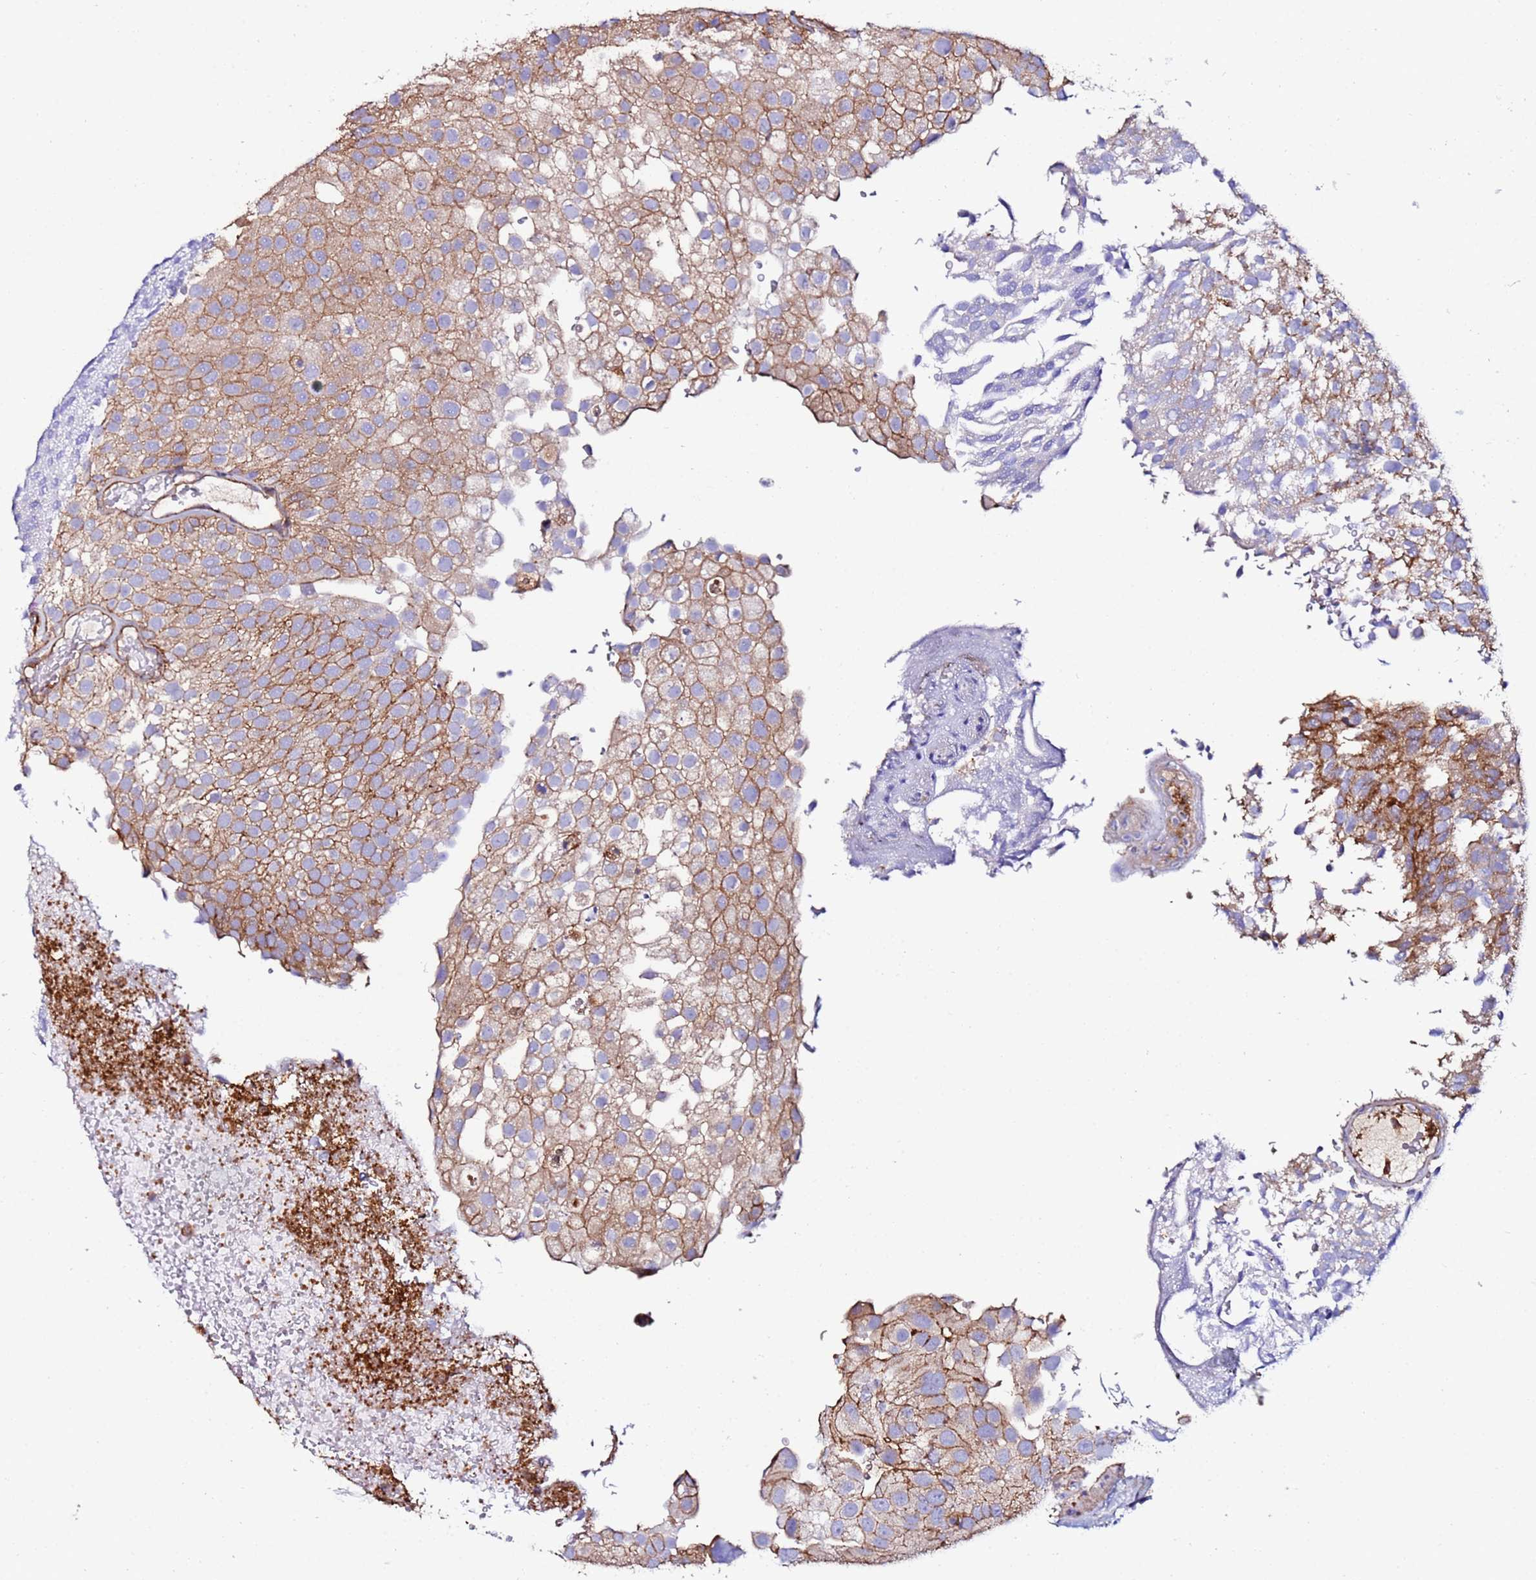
{"staining": {"intensity": "moderate", "quantity": ">75%", "location": "cytoplasmic/membranous"}, "tissue": "urothelial cancer", "cell_type": "Tumor cells", "image_type": "cancer", "snomed": [{"axis": "morphology", "description": "Urothelial carcinoma, Low grade"}, {"axis": "topography", "description": "Urinary bladder"}], "caption": "Immunohistochemistry (IHC) image of urothelial cancer stained for a protein (brown), which exhibits medium levels of moderate cytoplasmic/membranous positivity in approximately >75% of tumor cells.", "gene": "POTEE", "patient": {"sex": "male", "age": 78}}